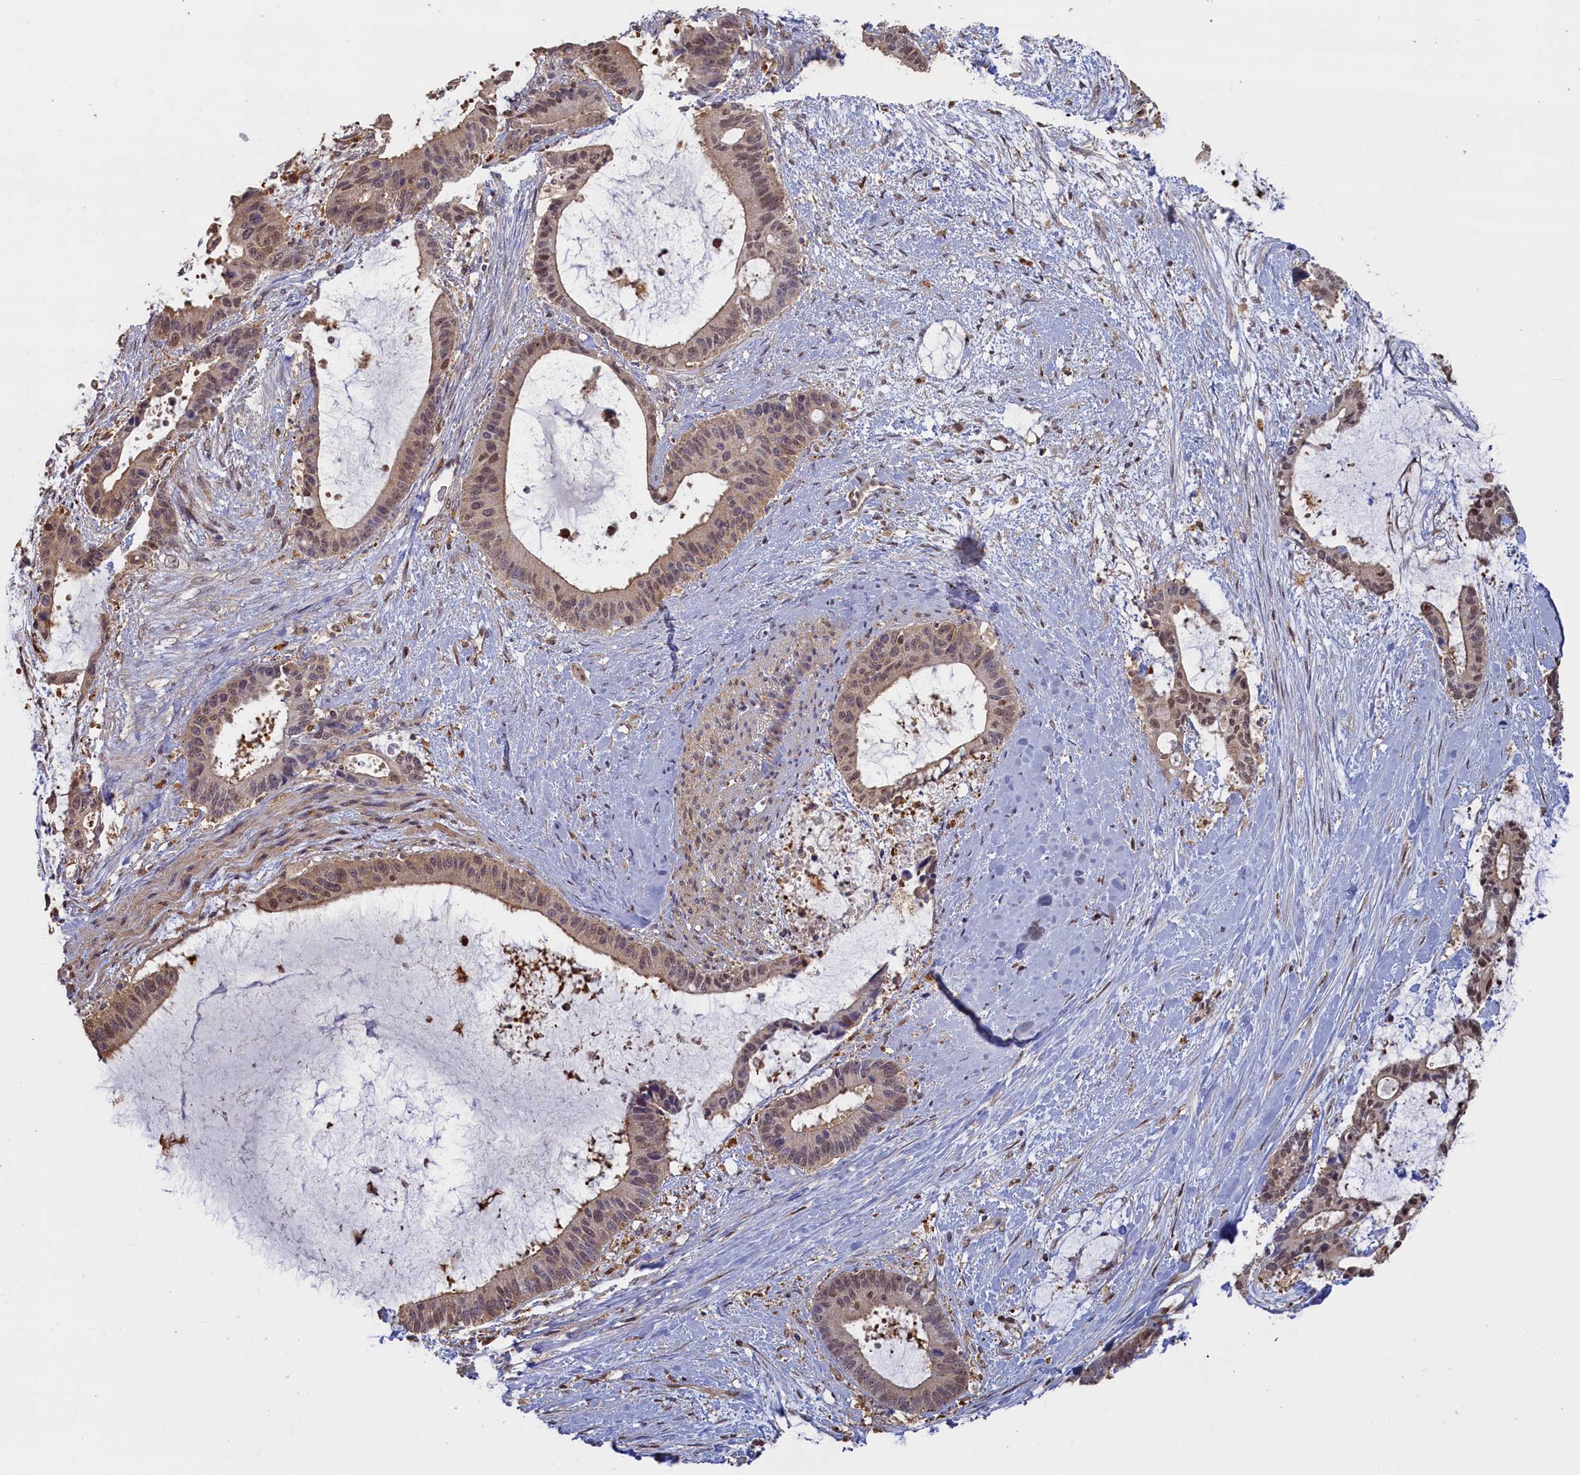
{"staining": {"intensity": "moderate", "quantity": ">75%", "location": "nuclear"}, "tissue": "liver cancer", "cell_type": "Tumor cells", "image_type": "cancer", "snomed": [{"axis": "morphology", "description": "Normal tissue, NOS"}, {"axis": "morphology", "description": "Cholangiocarcinoma"}, {"axis": "topography", "description": "Liver"}, {"axis": "topography", "description": "Peripheral nerve tissue"}], "caption": "Liver cancer stained with a protein marker demonstrates moderate staining in tumor cells.", "gene": "UCHL3", "patient": {"sex": "female", "age": 73}}